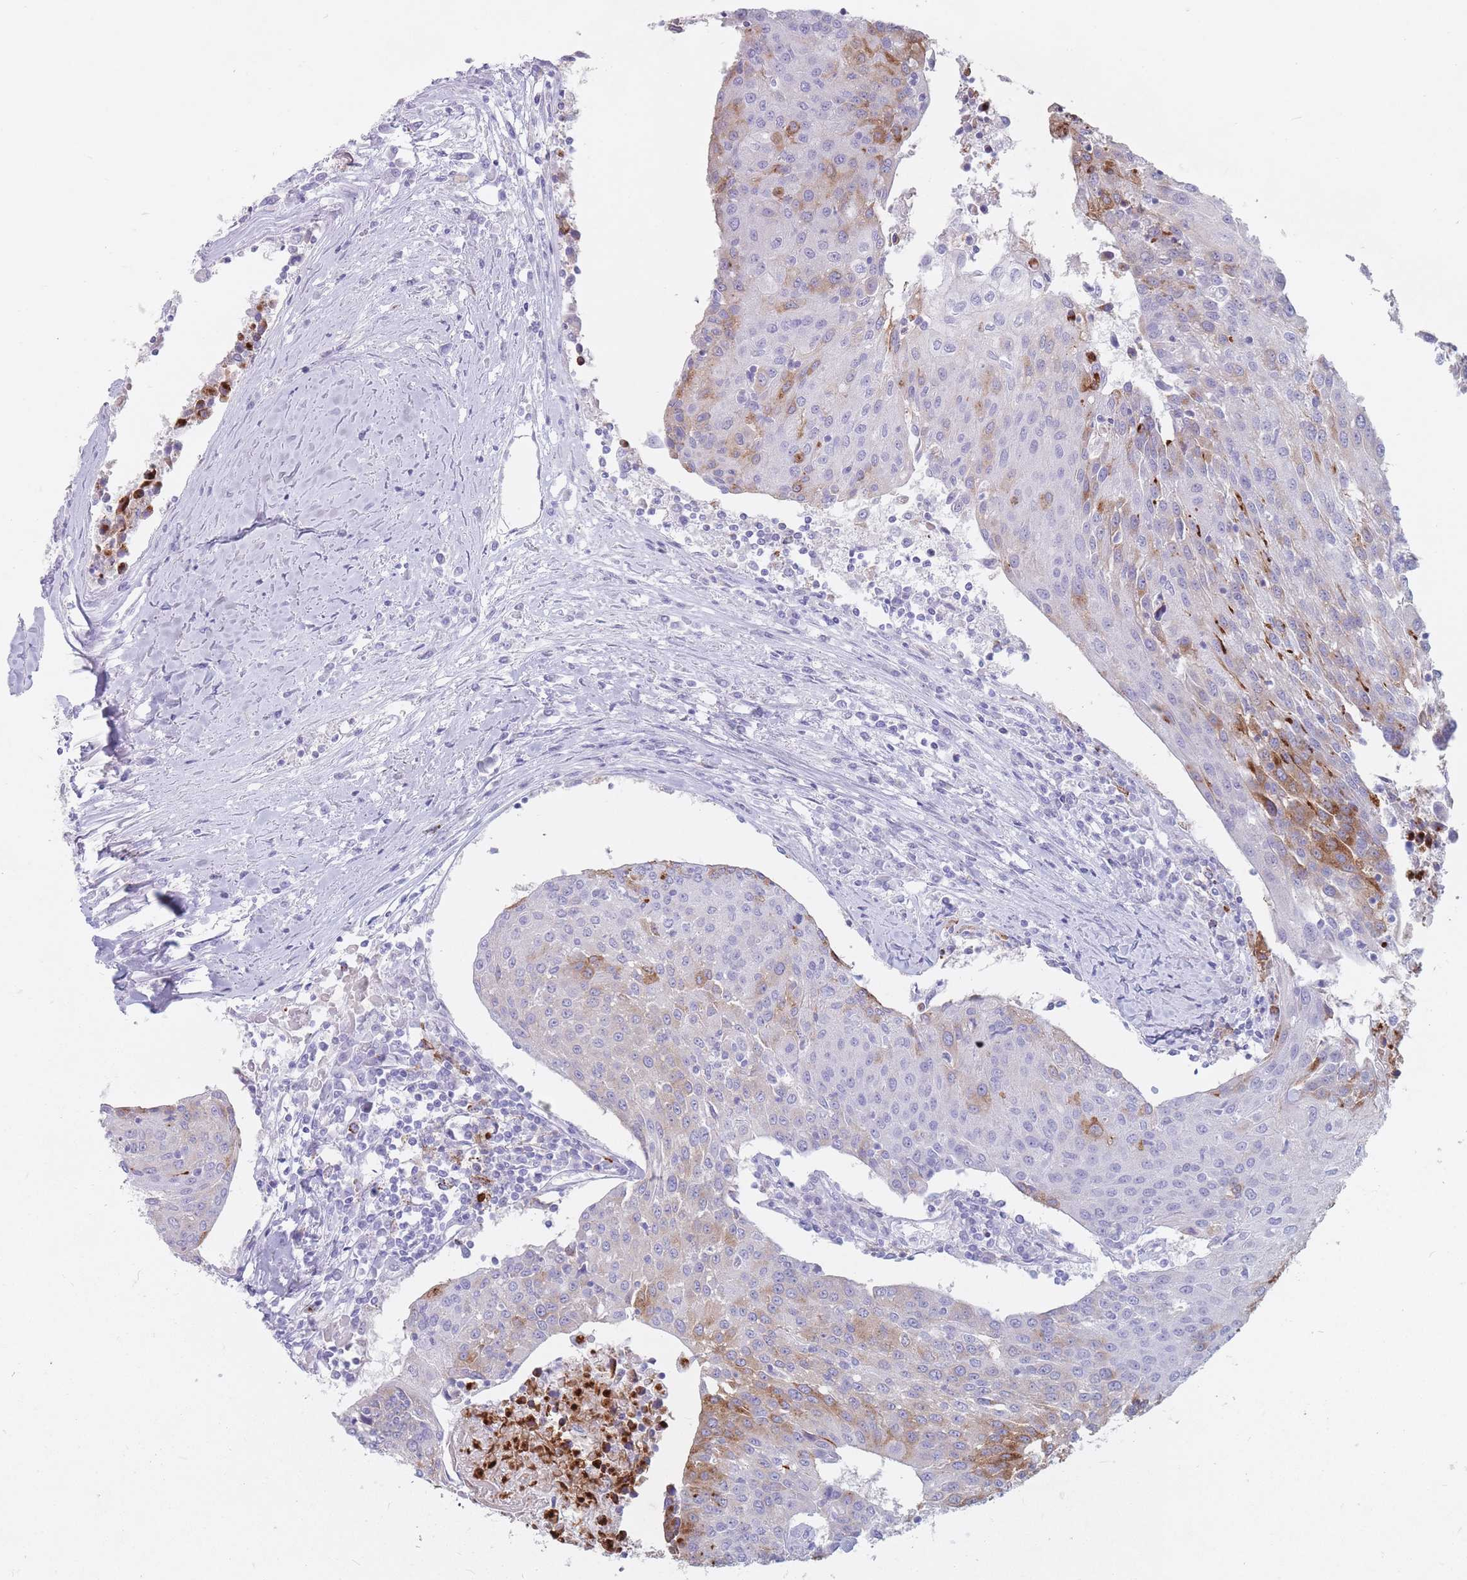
{"staining": {"intensity": "moderate", "quantity": "<25%", "location": "cytoplasmic/membranous"}, "tissue": "urothelial cancer", "cell_type": "Tumor cells", "image_type": "cancer", "snomed": [{"axis": "morphology", "description": "Urothelial carcinoma, High grade"}, {"axis": "topography", "description": "Urinary bladder"}], "caption": "A low amount of moderate cytoplasmic/membranous expression is present in approximately <25% of tumor cells in urothelial cancer tissue.", "gene": "ST3GAL5", "patient": {"sex": "female", "age": 85}}